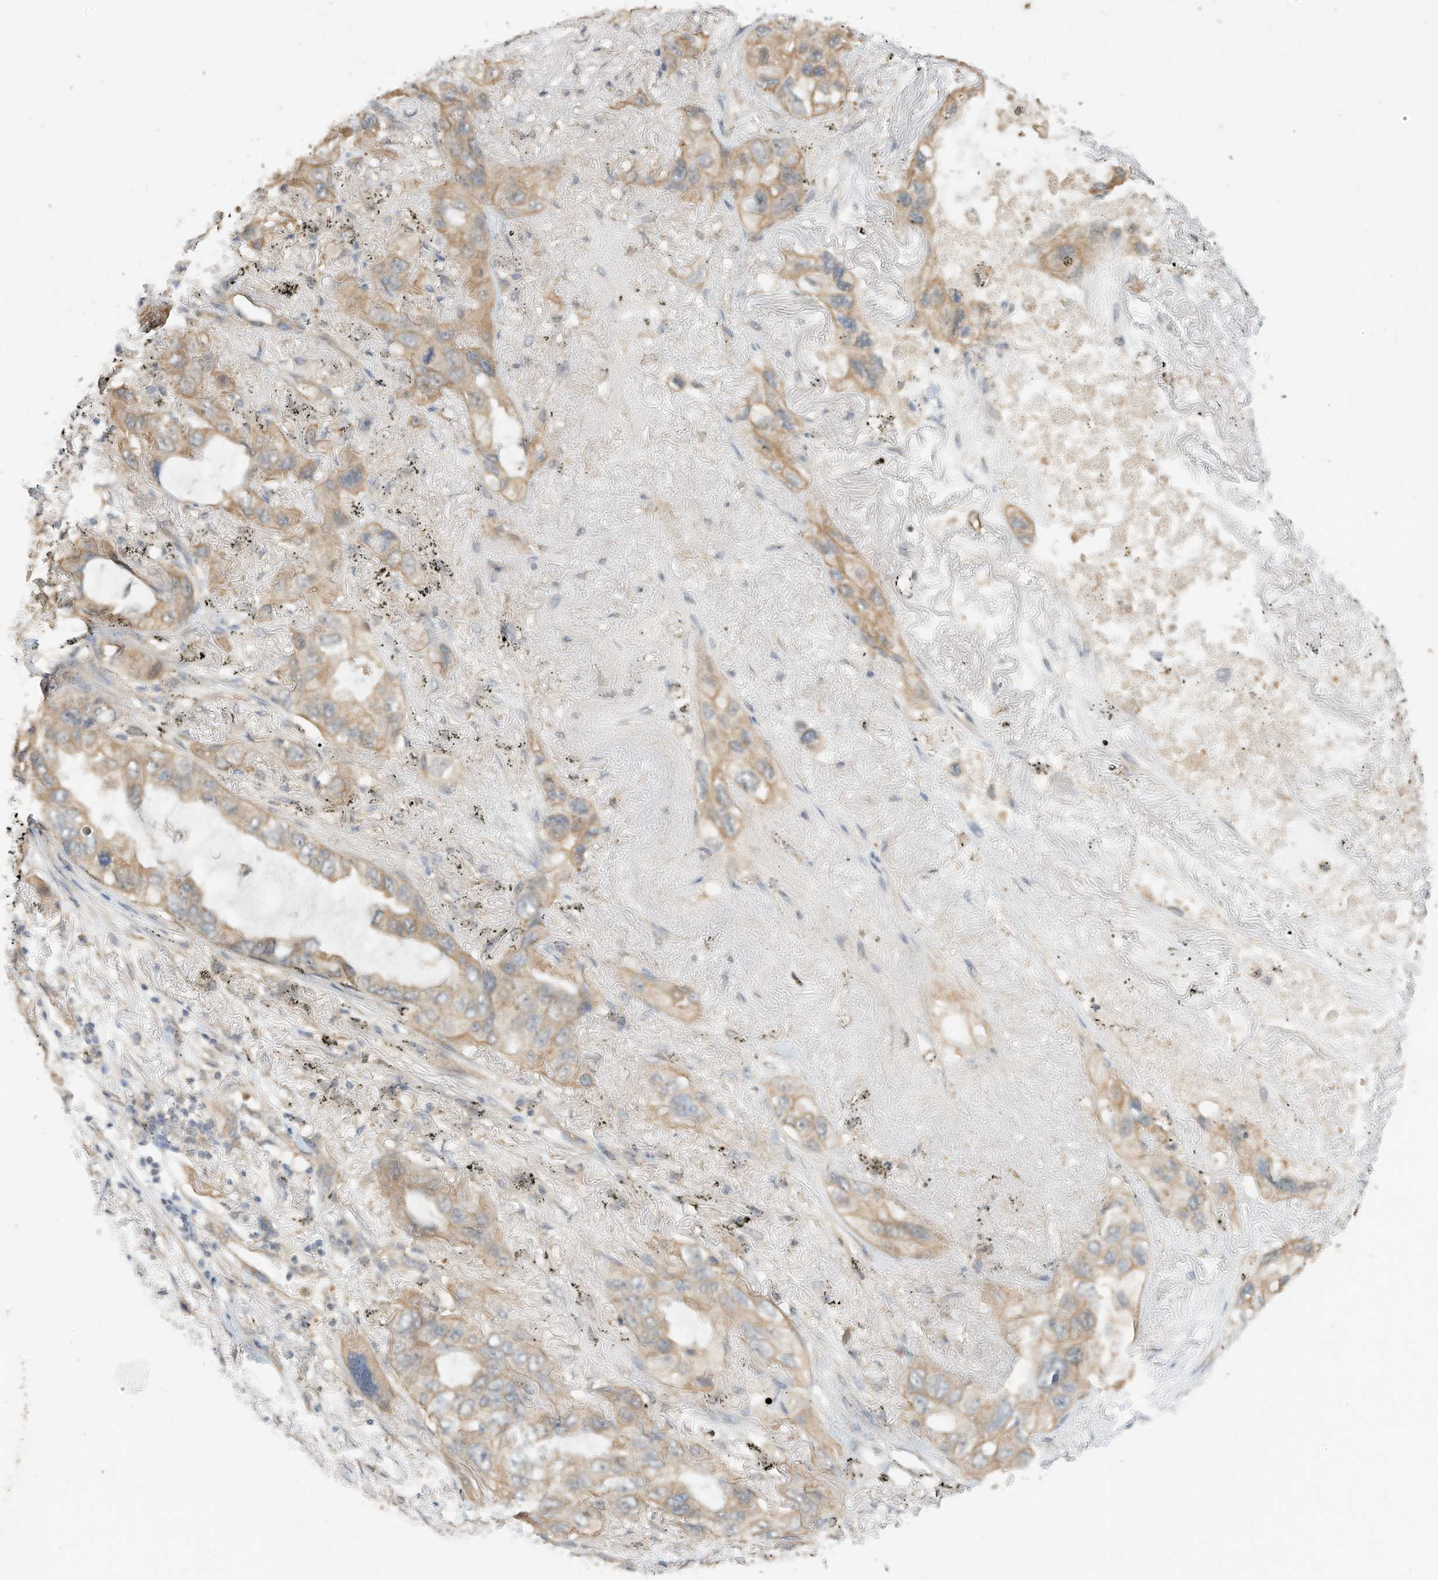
{"staining": {"intensity": "weak", "quantity": ">75%", "location": "cytoplasmic/membranous"}, "tissue": "lung cancer", "cell_type": "Tumor cells", "image_type": "cancer", "snomed": [{"axis": "morphology", "description": "Squamous cell carcinoma, NOS"}, {"axis": "topography", "description": "Lung"}], "caption": "Immunohistochemical staining of human lung squamous cell carcinoma demonstrates weak cytoplasmic/membranous protein staining in about >75% of tumor cells. (DAB IHC with brightfield microscopy, high magnification).", "gene": "OFD1", "patient": {"sex": "female", "age": 73}}